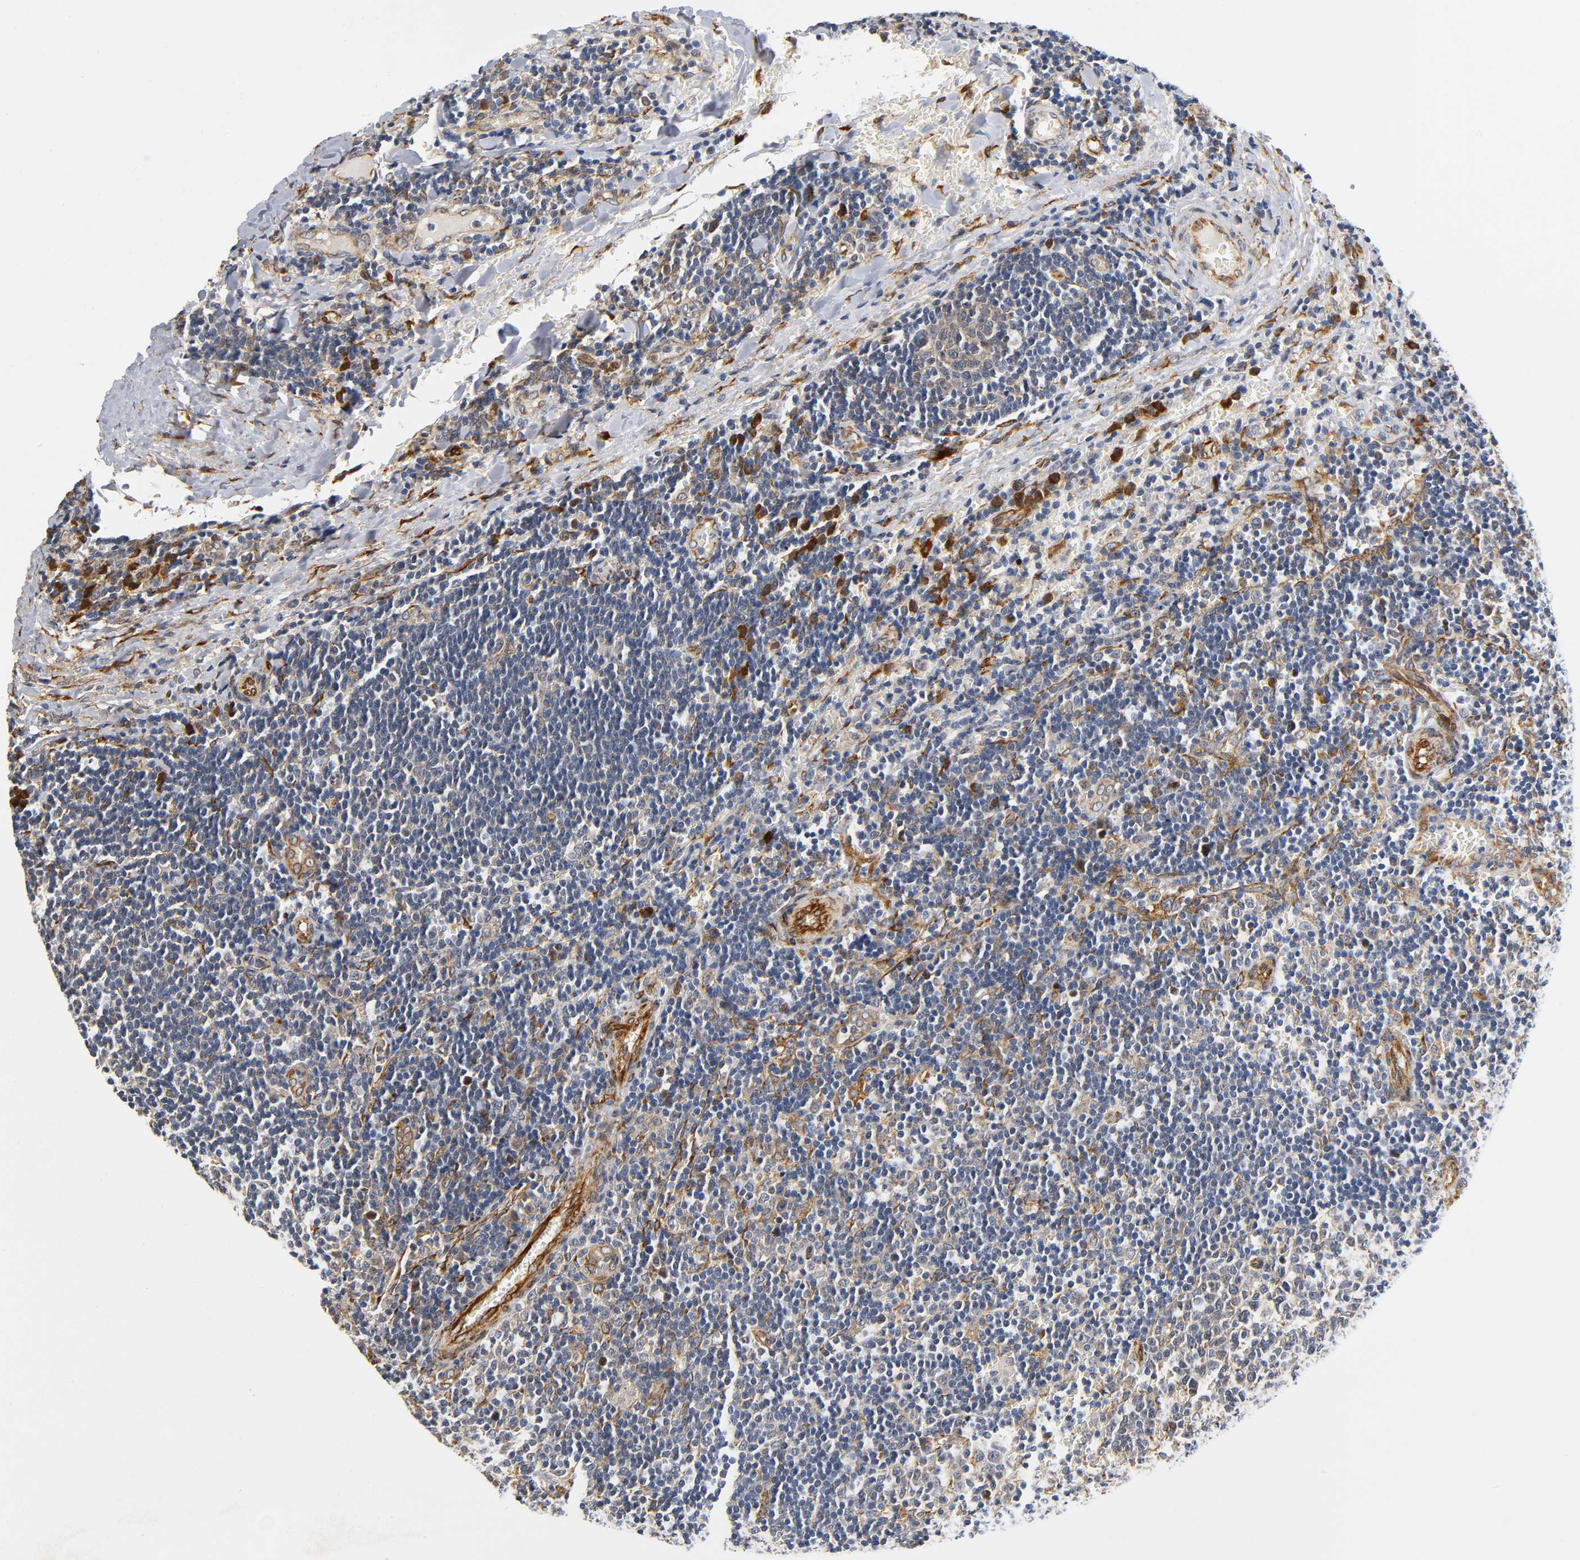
{"staining": {"intensity": "moderate", "quantity": ">75%", "location": "cytoplasmic/membranous"}, "tissue": "lymph node", "cell_type": "Germinal center cells", "image_type": "normal", "snomed": [{"axis": "morphology", "description": "Normal tissue, NOS"}, {"axis": "topography", "description": "Lymph node"}, {"axis": "topography", "description": "Salivary gland"}], "caption": "This histopathology image exhibits IHC staining of normal human lymph node, with medium moderate cytoplasmic/membranous positivity in approximately >75% of germinal center cells.", "gene": "SOS2", "patient": {"sex": "male", "age": 8}}